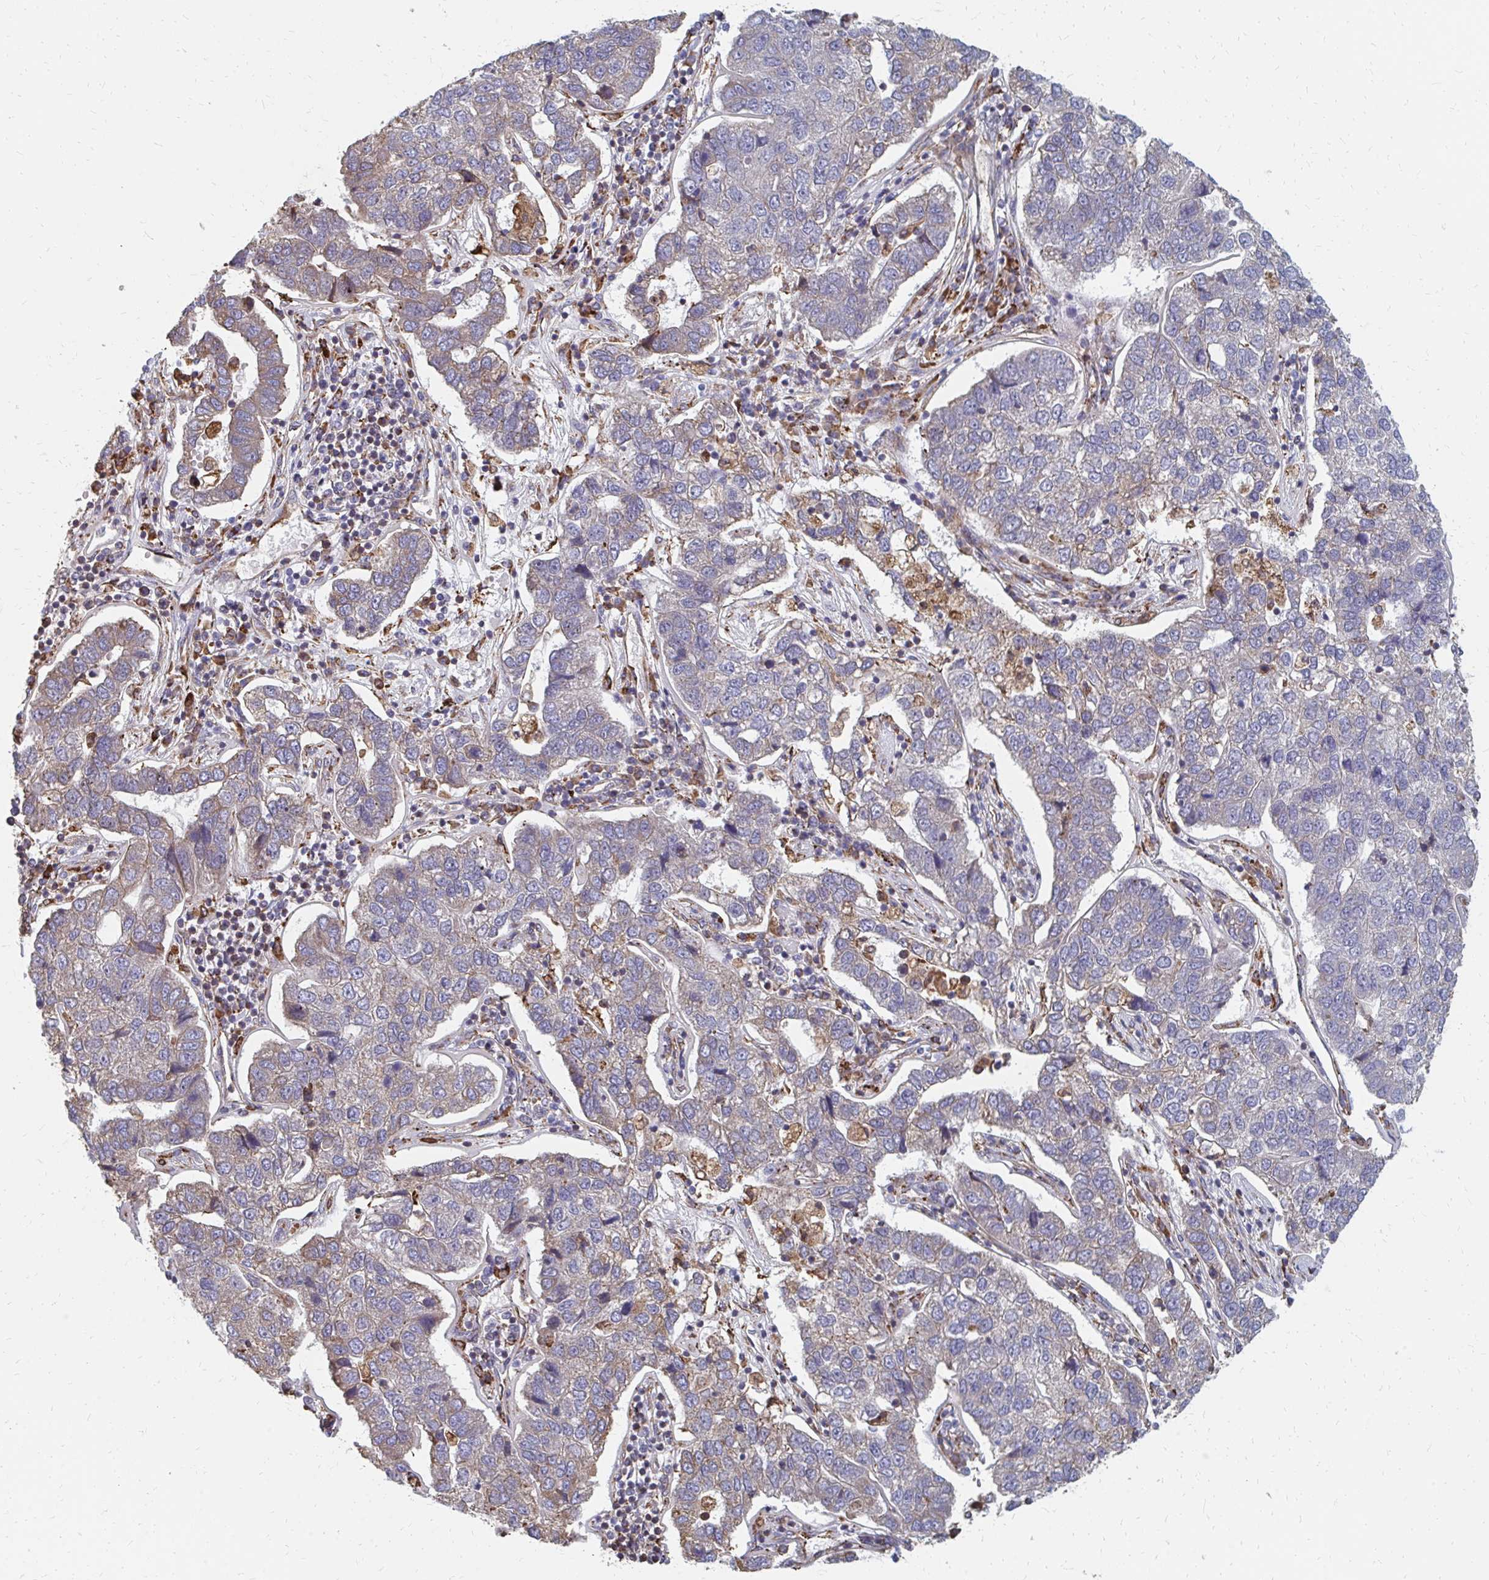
{"staining": {"intensity": "weak", "quantity": "<25%", "location": "cytoplasmic/membranous"}, "tissue": "pancreatic cancer", "cell_type": "Tumor cells", "image_type": "cancer", "snomed": [{"axis": "morphology", "description": "Adenocarcinoma, NOS"}, {"axis": "topography", "description": "Pancreas"}], "caption": "IHC photomicrograph of human pancreatic cancer stained for a protein (brown), which reveals no positivity in tumor cells.", "gene": "PPP1R13L", "patient": {"sex": "female", "age": 61}}